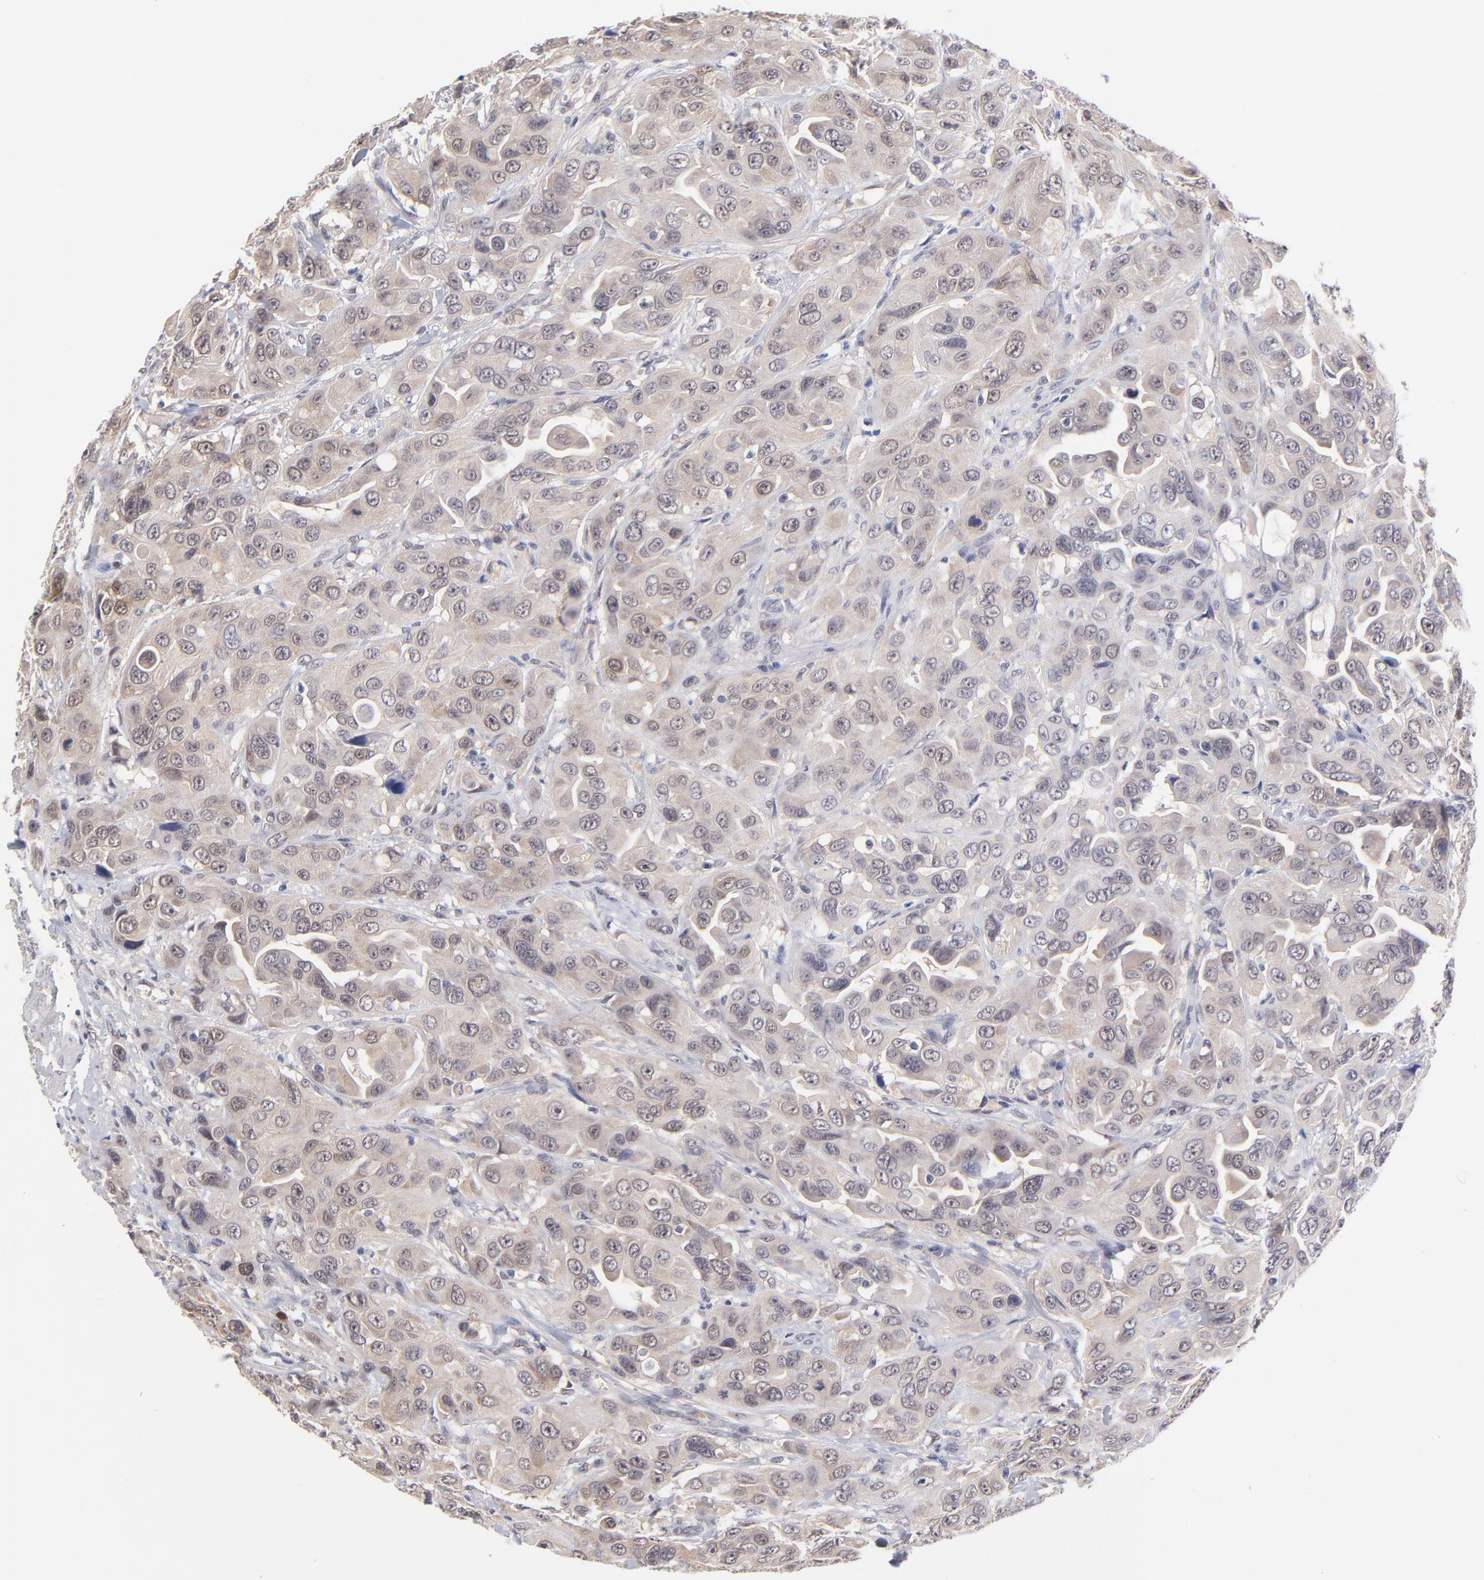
{"staining": {"intensity": "moderate", "quantity": ">75%", "location": "cytoplasmic/membranous"}, "tissue": "urothelial cancer", "cell_type": "Tumor cells", "image_type": "cancer", "snomed": [{"axis": "morphology", "description": "Urothelial carcinoma, High grade"}, {"axis": "topography", "description": "Urinary bladder"}], "caption": "The immunohistochemical stain highlights moderate cytoplasmic/membranous expression in tumor cells of high-grade urothelial carcinoma tissue.", "gene": "UBE2E3", "patient": {"sex": "male", "age": 73}}